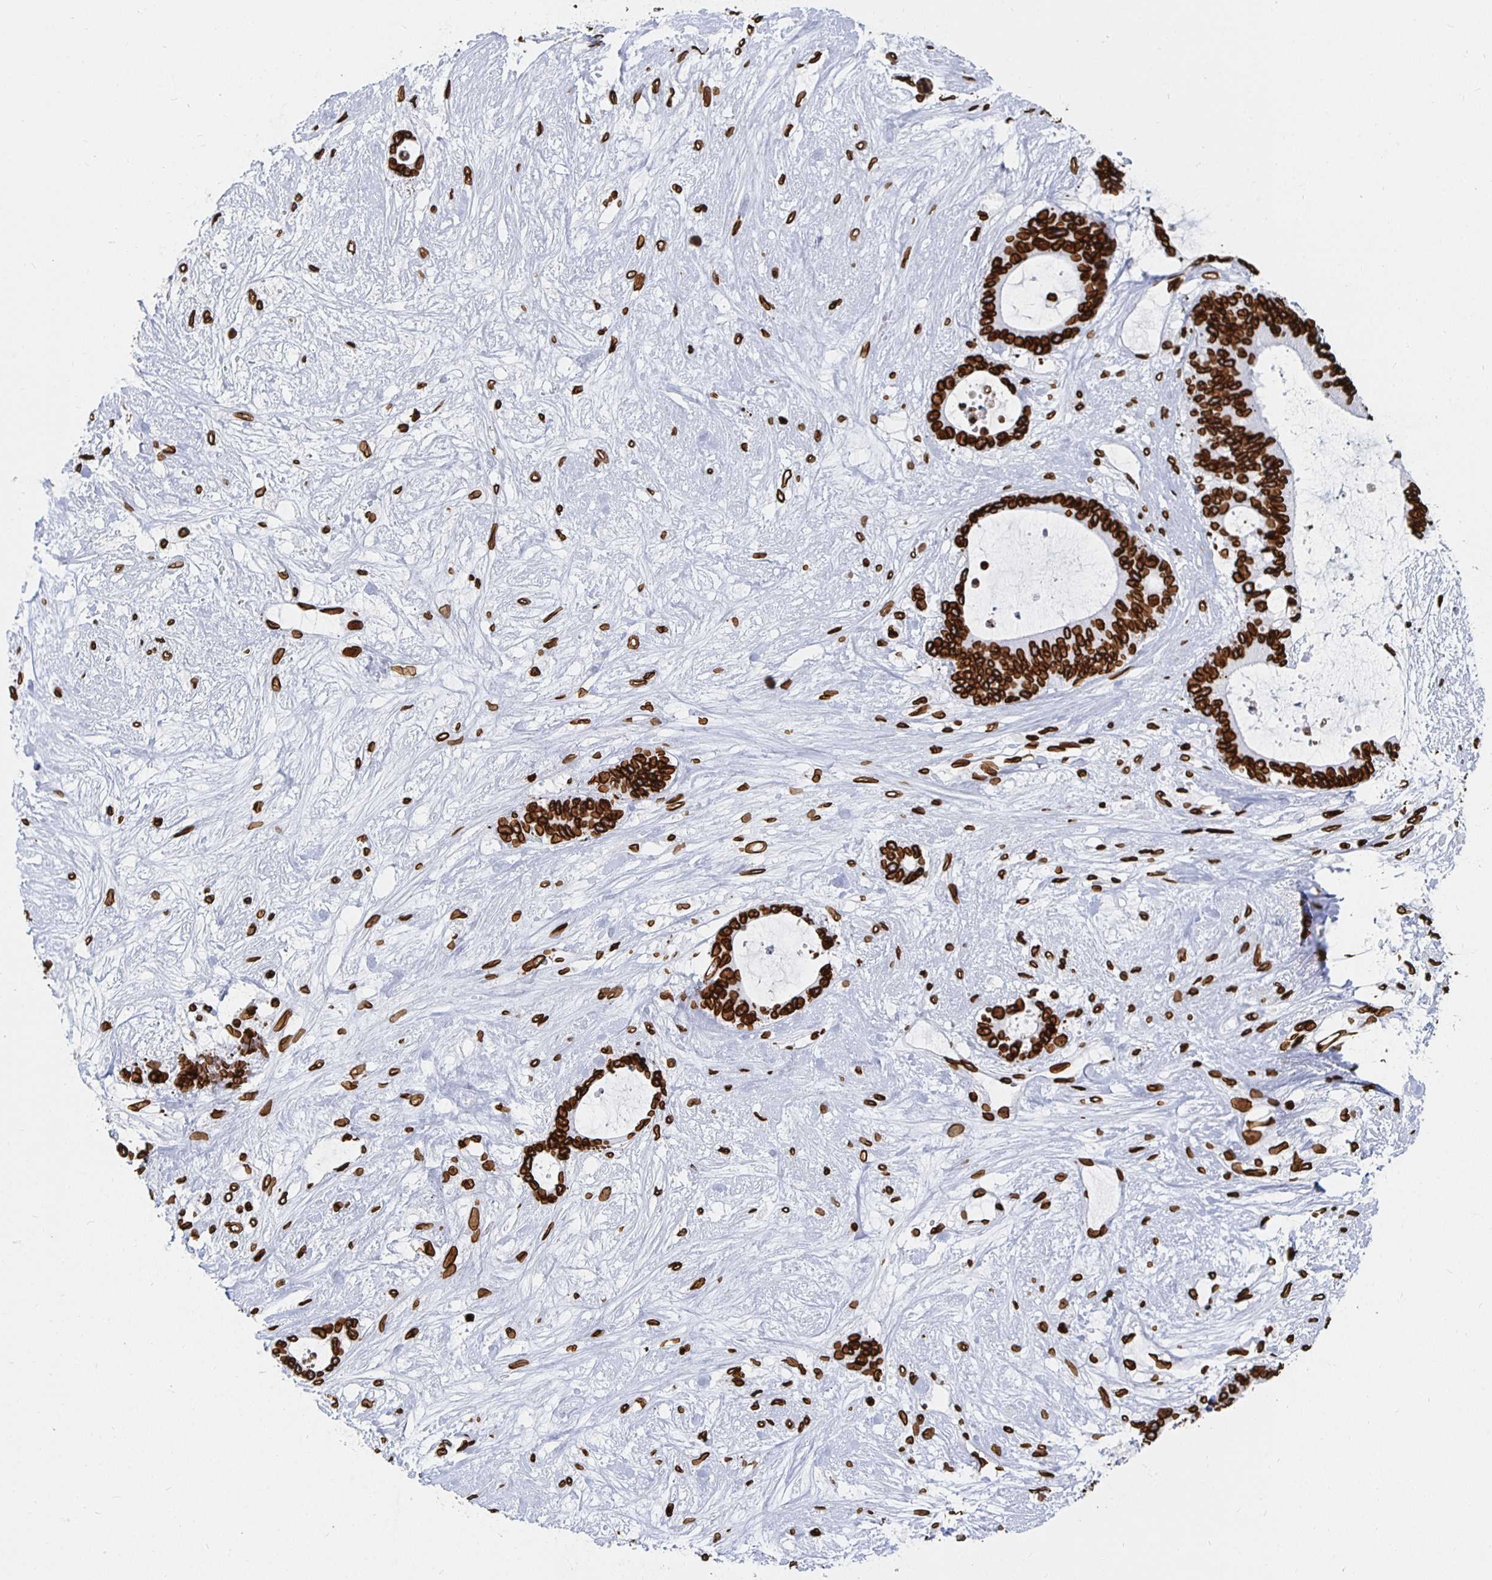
{"staining": {"intensity": "strong", "quantity": ">75%", "location": "cytoplasmic/membranous,nuclear"}, "tissue": "liver cancer", "cell_type": "Tumor cells", "image_type": "cancer", "snomed": [{"axis": "morphology", "description": "Normal tissue, NOS"}, {"axis": "morphology", "description": "Cholangiocarcinoma"}, {"axis": "topography", "description": "Liver"}, {"axis": "topography", "description": "Peripheral nerve tissue"}], "caption": "IHC histopathology image of cholangiocarcinoma (liver) stained for a protein (brown), which demonstrates high levels of strong cytoplasmic/membranous and nuclear staining in approximately >75% of tumor cells.", "gene": "LMNB1", "patient": {"sex": "female", "age": 73}}